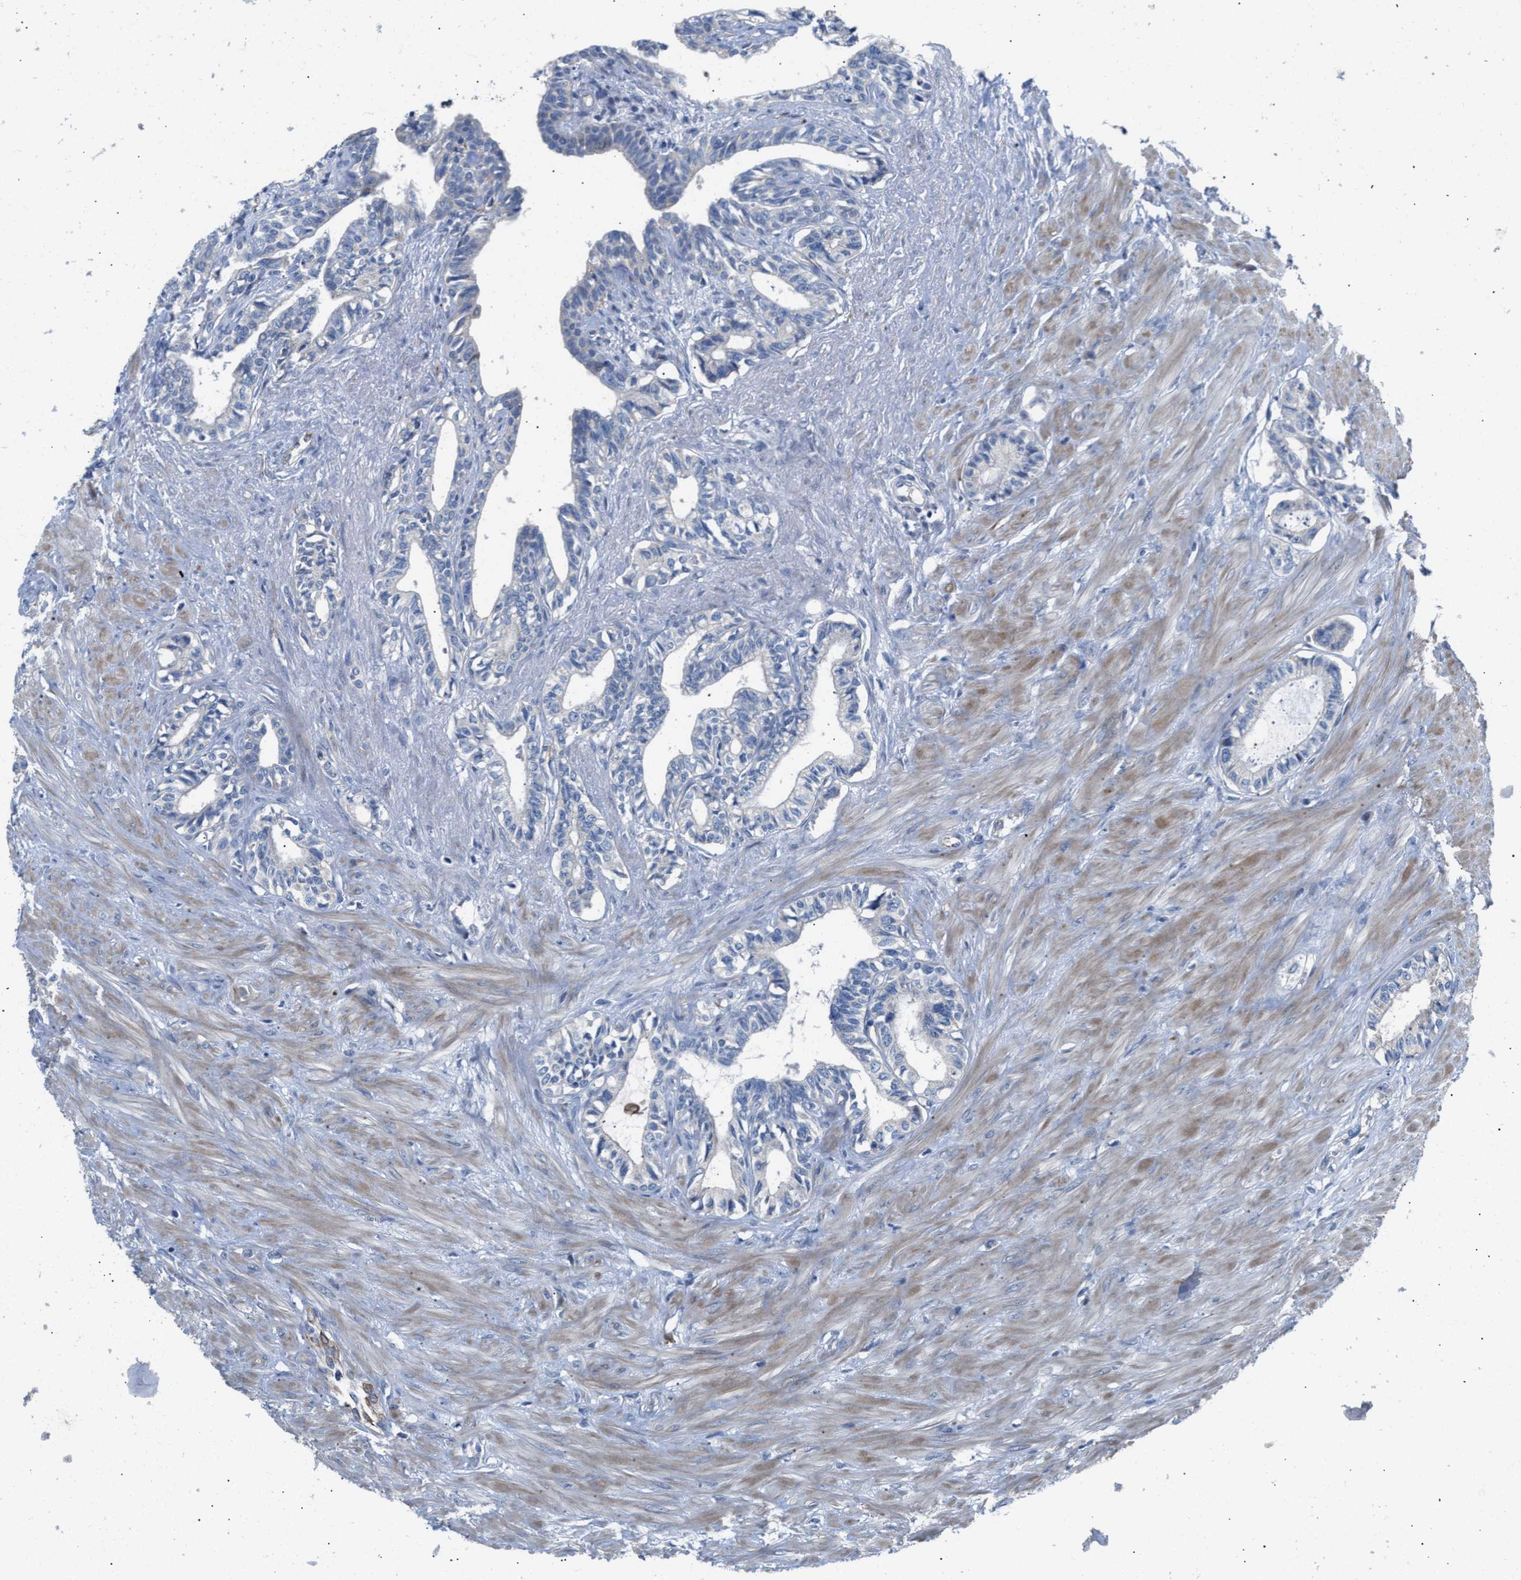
{"staining": {"intensity": "negative", "quantity": "none", "location": "none"}, "tissue": "seminal vesicle", "cell_type": "Glandular cells", "image_type": "normal", "snomed": [{"axis": "morphology", "description": "Normal tissue, NOS"}, {"axis": "morphology", "description": "Adenocarcinoma, High grade"}, {"axis": "topography", "description": "Prostate"}, {"axis": "topography", "description": "Seminal veicle"}], "caption": "This histopathology image is of benign seminal vesicle stained with immunohistochemistry (IHC) to label a protein in brown with the nuclei are counter-stained blue. There is no expression in glandular cells. The staining is performed using DAB (3,3'-diaminobenzidine) brown chromogen with nuclei counter-stained in using hematoxylin.", "gene": "TFPI", "patient": {"sex": "male", "age": 55}}